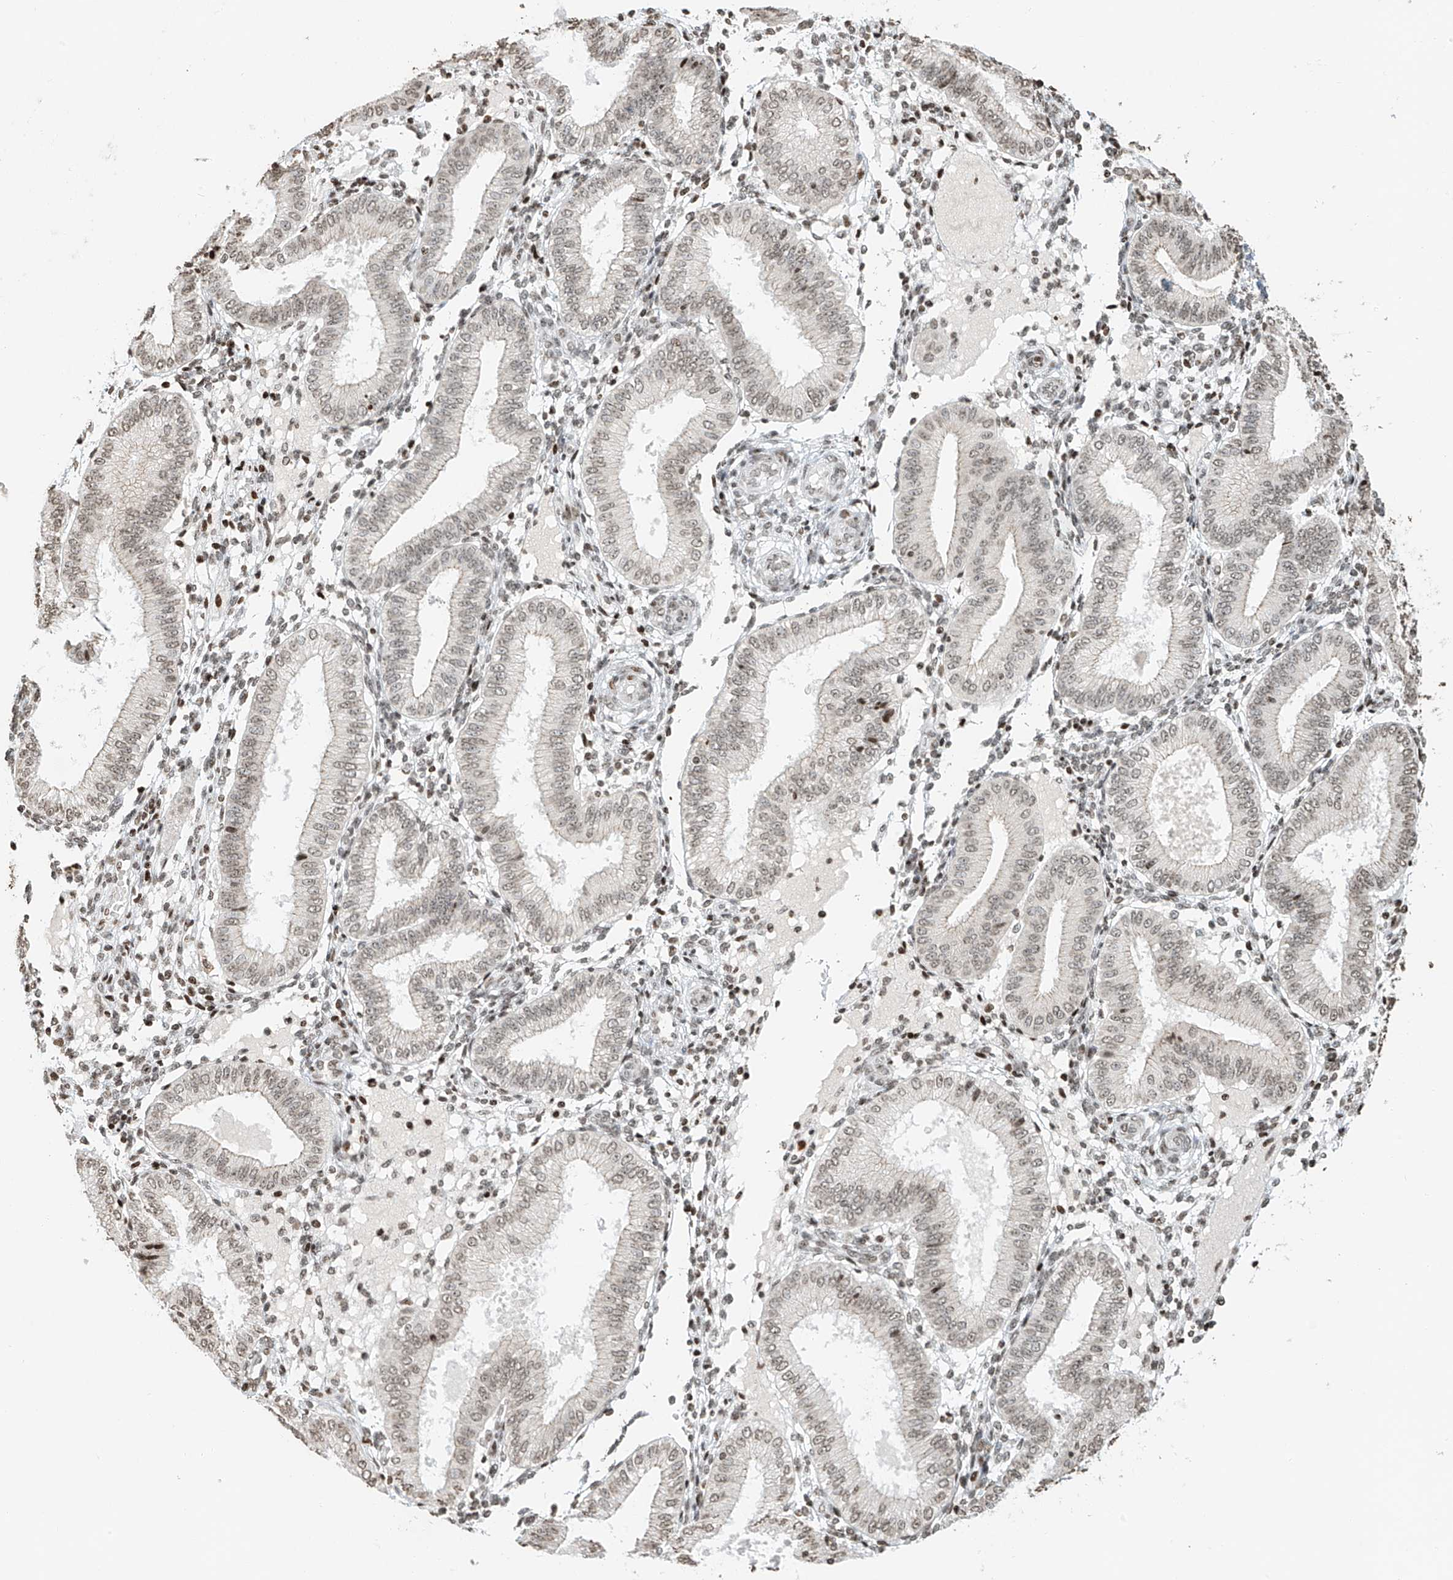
{"staining": {"intensity": "negative", "quantity": "none", "location": "none"}, "tissue": "endometrium", "cell_type": "Cells in endometrial stroma", "image_type": "normal", "snomed": [{"axis": "morphology", "description": "Normal tissue, NOS"}, {"axis": "topography", "description": "Endometrium"}], "caption": "This micrograph is of unremarkable endometrium stained with immunohistochemistry (IHC) to label a protein in brown with the nuclei are counter-stained blue. There is no expression in cells in endometrial stroma.", "gene": "C17orf58", "patient": {"sex": "female", "age": 39}}